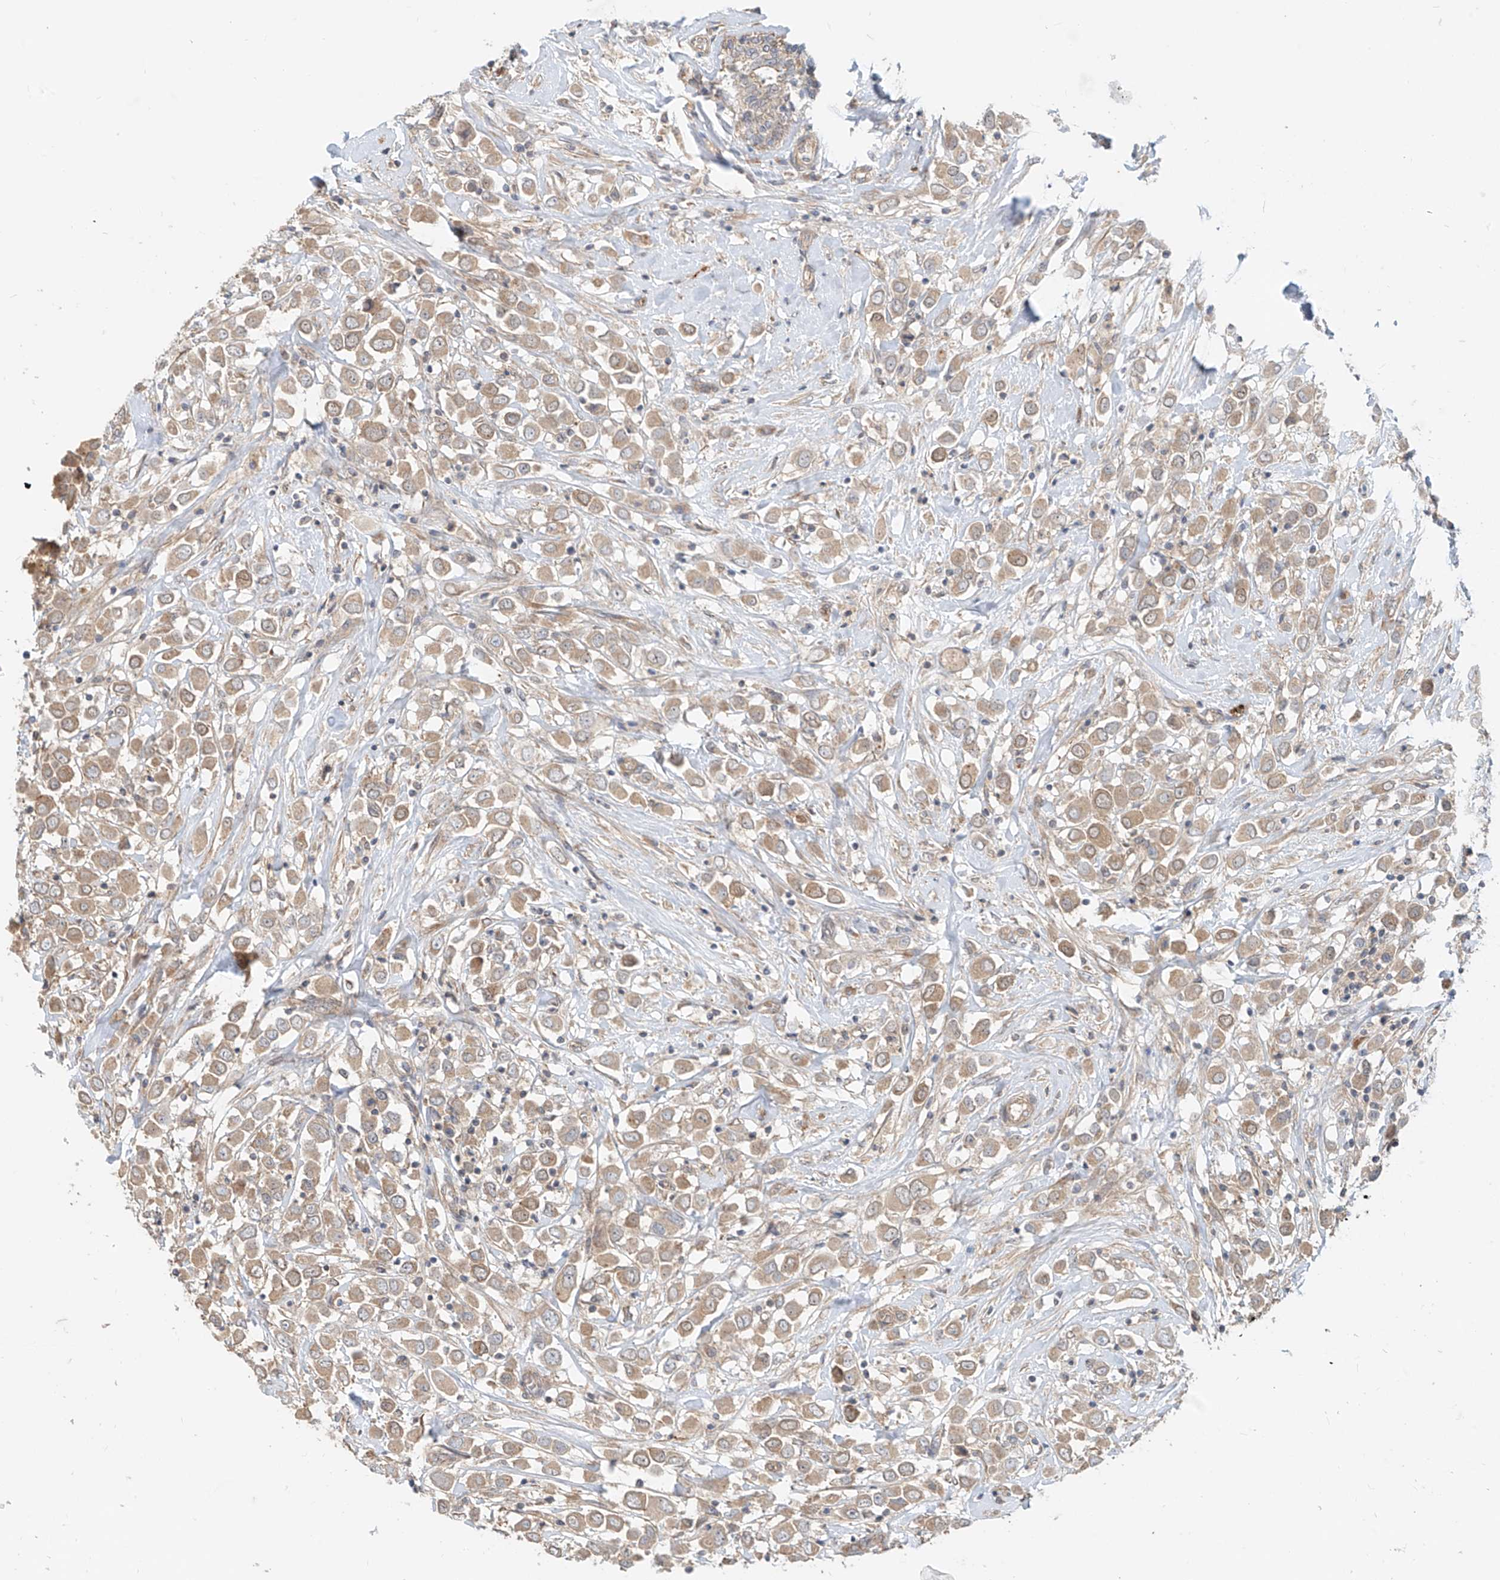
{"staining": {"intensity": "weak", "quantity": ">75%", "location": "cytoplasmic/membranous"}, "tissue": "breast cancer", "cell_type": "Tumor cells", "image_type": "cancer", "snomed": [{"axis": "morphology", "description": "Duct carcinoma"}, {"axis": "topography", "description": "Breast"}], "caption": "Tumor cells display weak cytoplasmic/membranous expression in approximately >75% of cells in infiltrating ductal carcinoma (breast).", "gene": "MTUS2", "patient": {"sex": "female", "age": 61}}